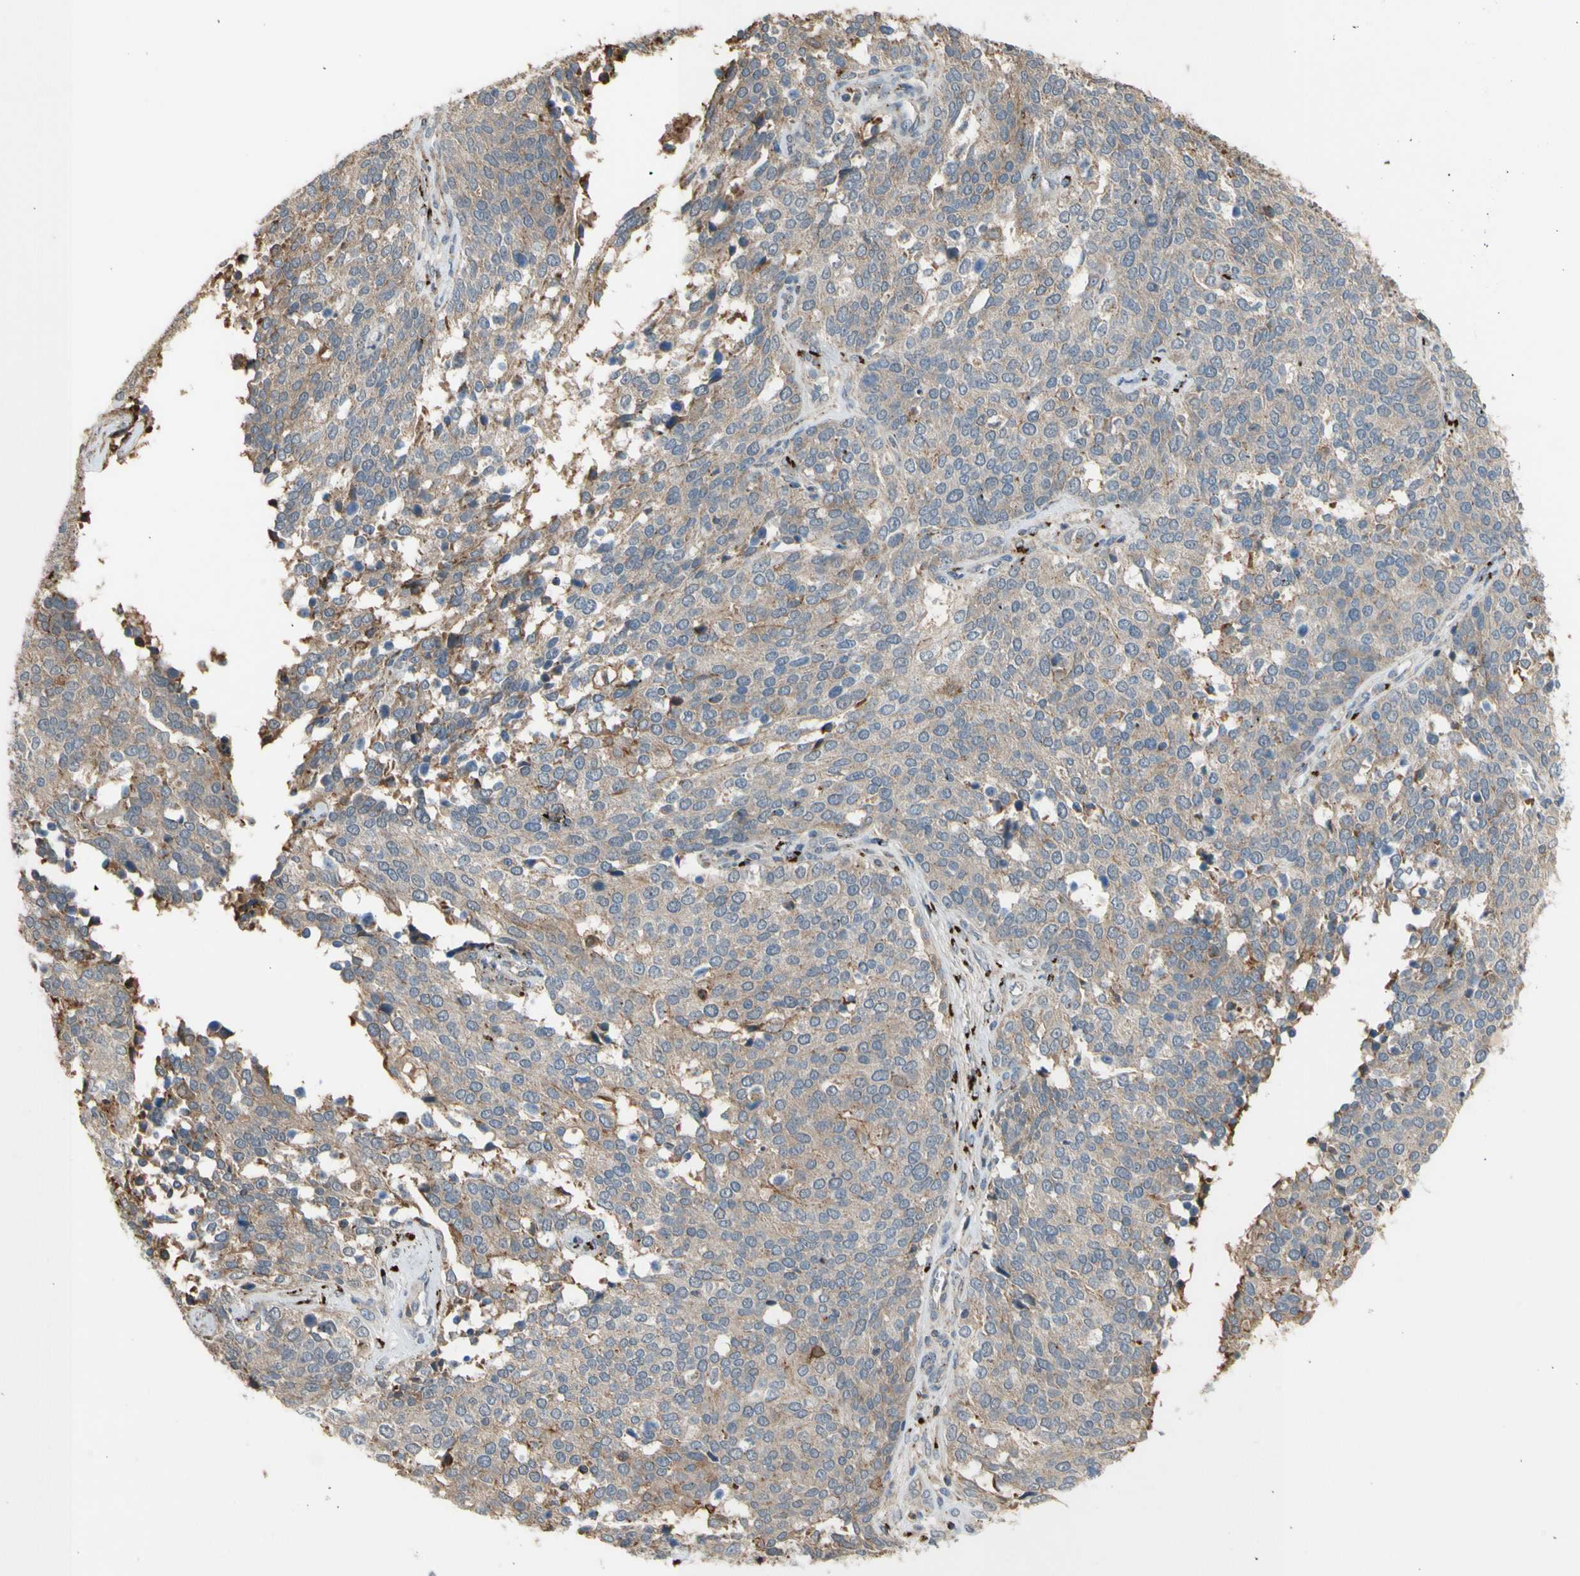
{"staining": {"intensity": "weak", "quantity": ">75%", "location": "cytoplasmic/membranous"}, "tissue": "ovarian cancer", "cell_type": "Tumor cells", "image_type": "cancer", "snomed": [{"axis": "morphology", "description": "Cystadenocarcinoma, serous, NOS"}, {"axis": "topography", "description": "Ovary"}], "caption": "DAB immunohistochemical staining of ovarian serous cystadenocarcinoma reveals weak cytoplasmic/membranous protein expression in about >75% of tumor cells.", "gene": "GALNT5", "patient": {"sex": "female", "age": 44}}